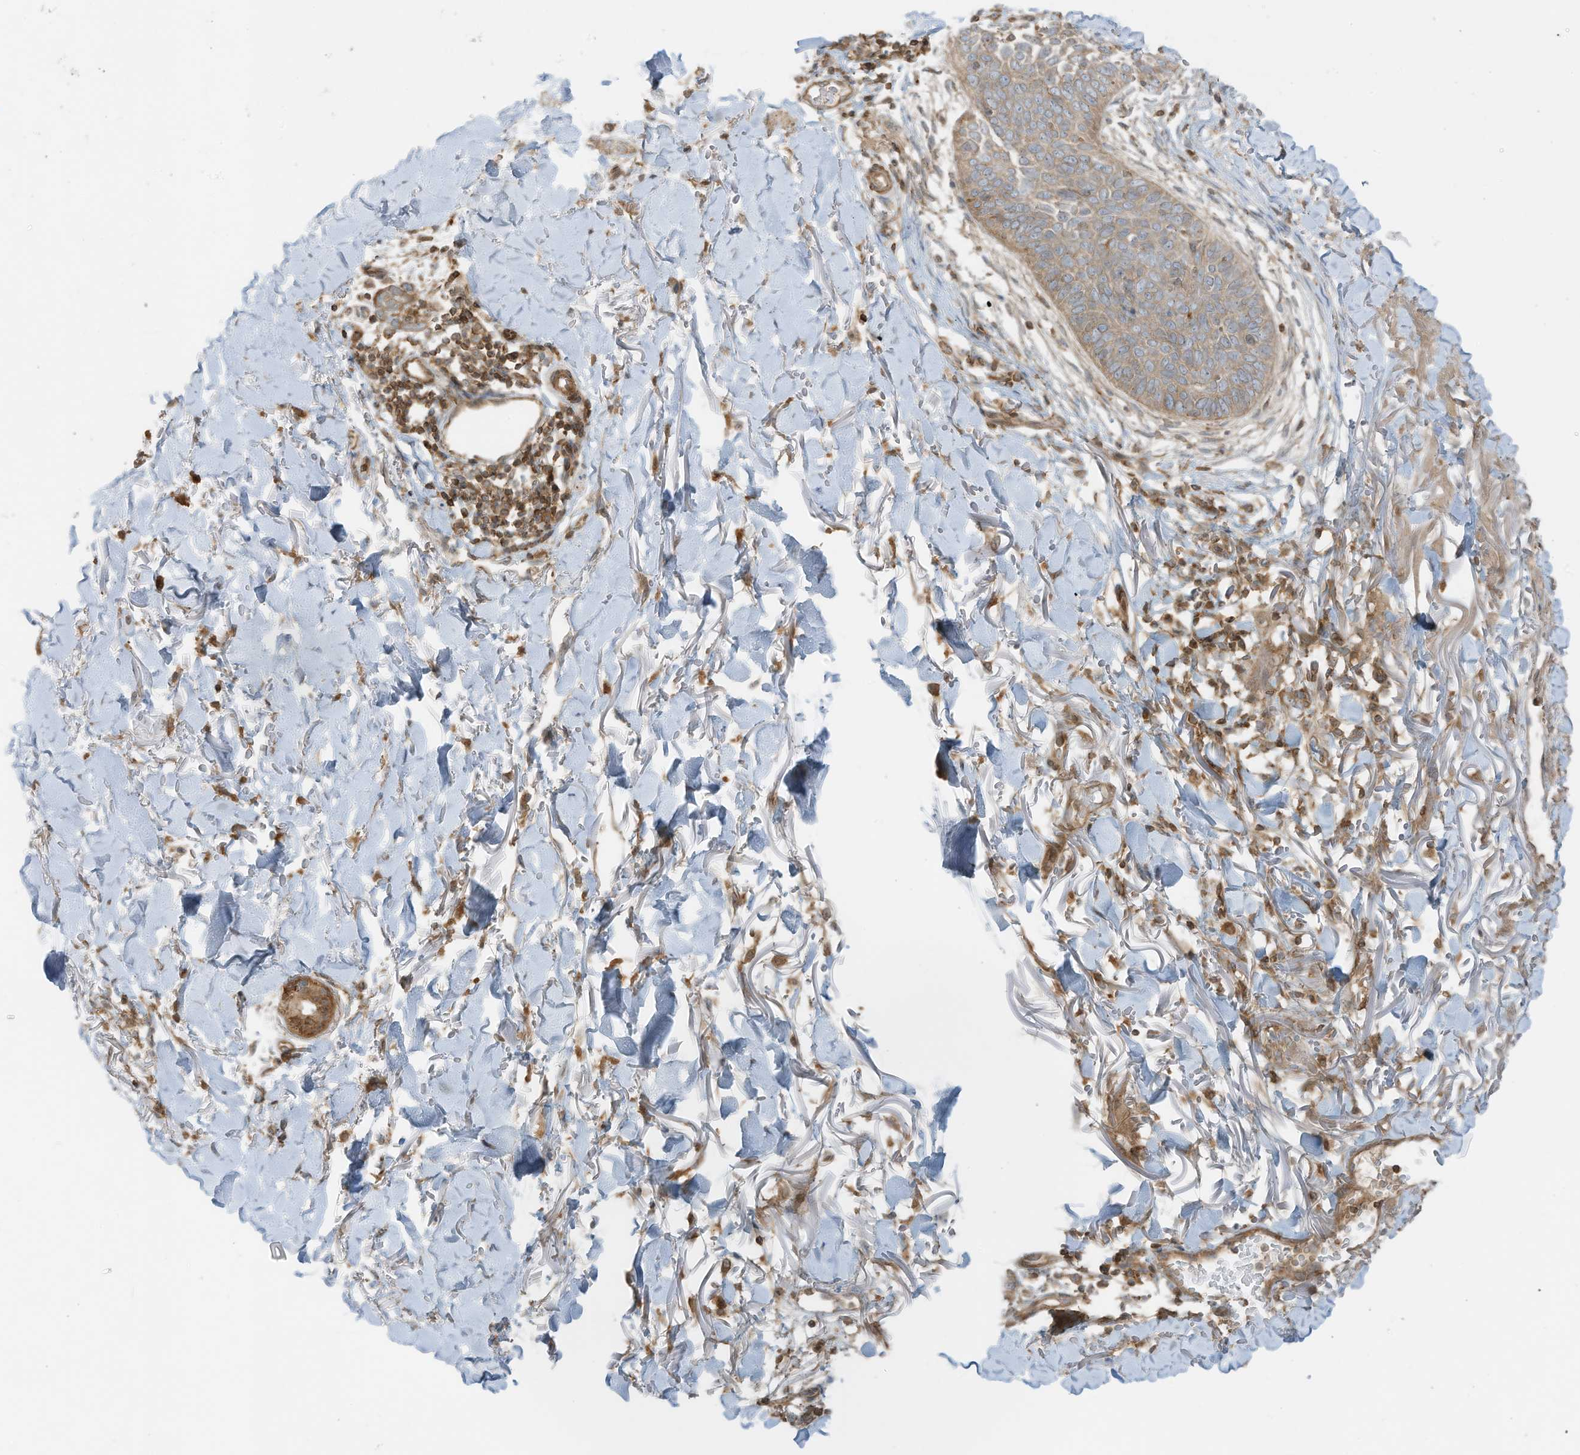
{"staining": {"intensity": "moderate", "quantity": ">75%", "location": "cytoplasmic/membranous"}, "tissue": "skin cancer", "cell_type": "Tumor cells", "image_type": "cancer", "snomed": [{"axis": "morphology", "description": "Basal cell carcinoma"}, {"axis": "topography", "description": "Skin"}], "caption": "DAB immunohistochemical staining of skin cancer (basal cell carcinoma) displays moderate cytoplasmic/membranous protein positivity in approximately >75% of tumor cells.", "gene": "SLC25A12", "patient": {"sex": "male", "age": 85}}